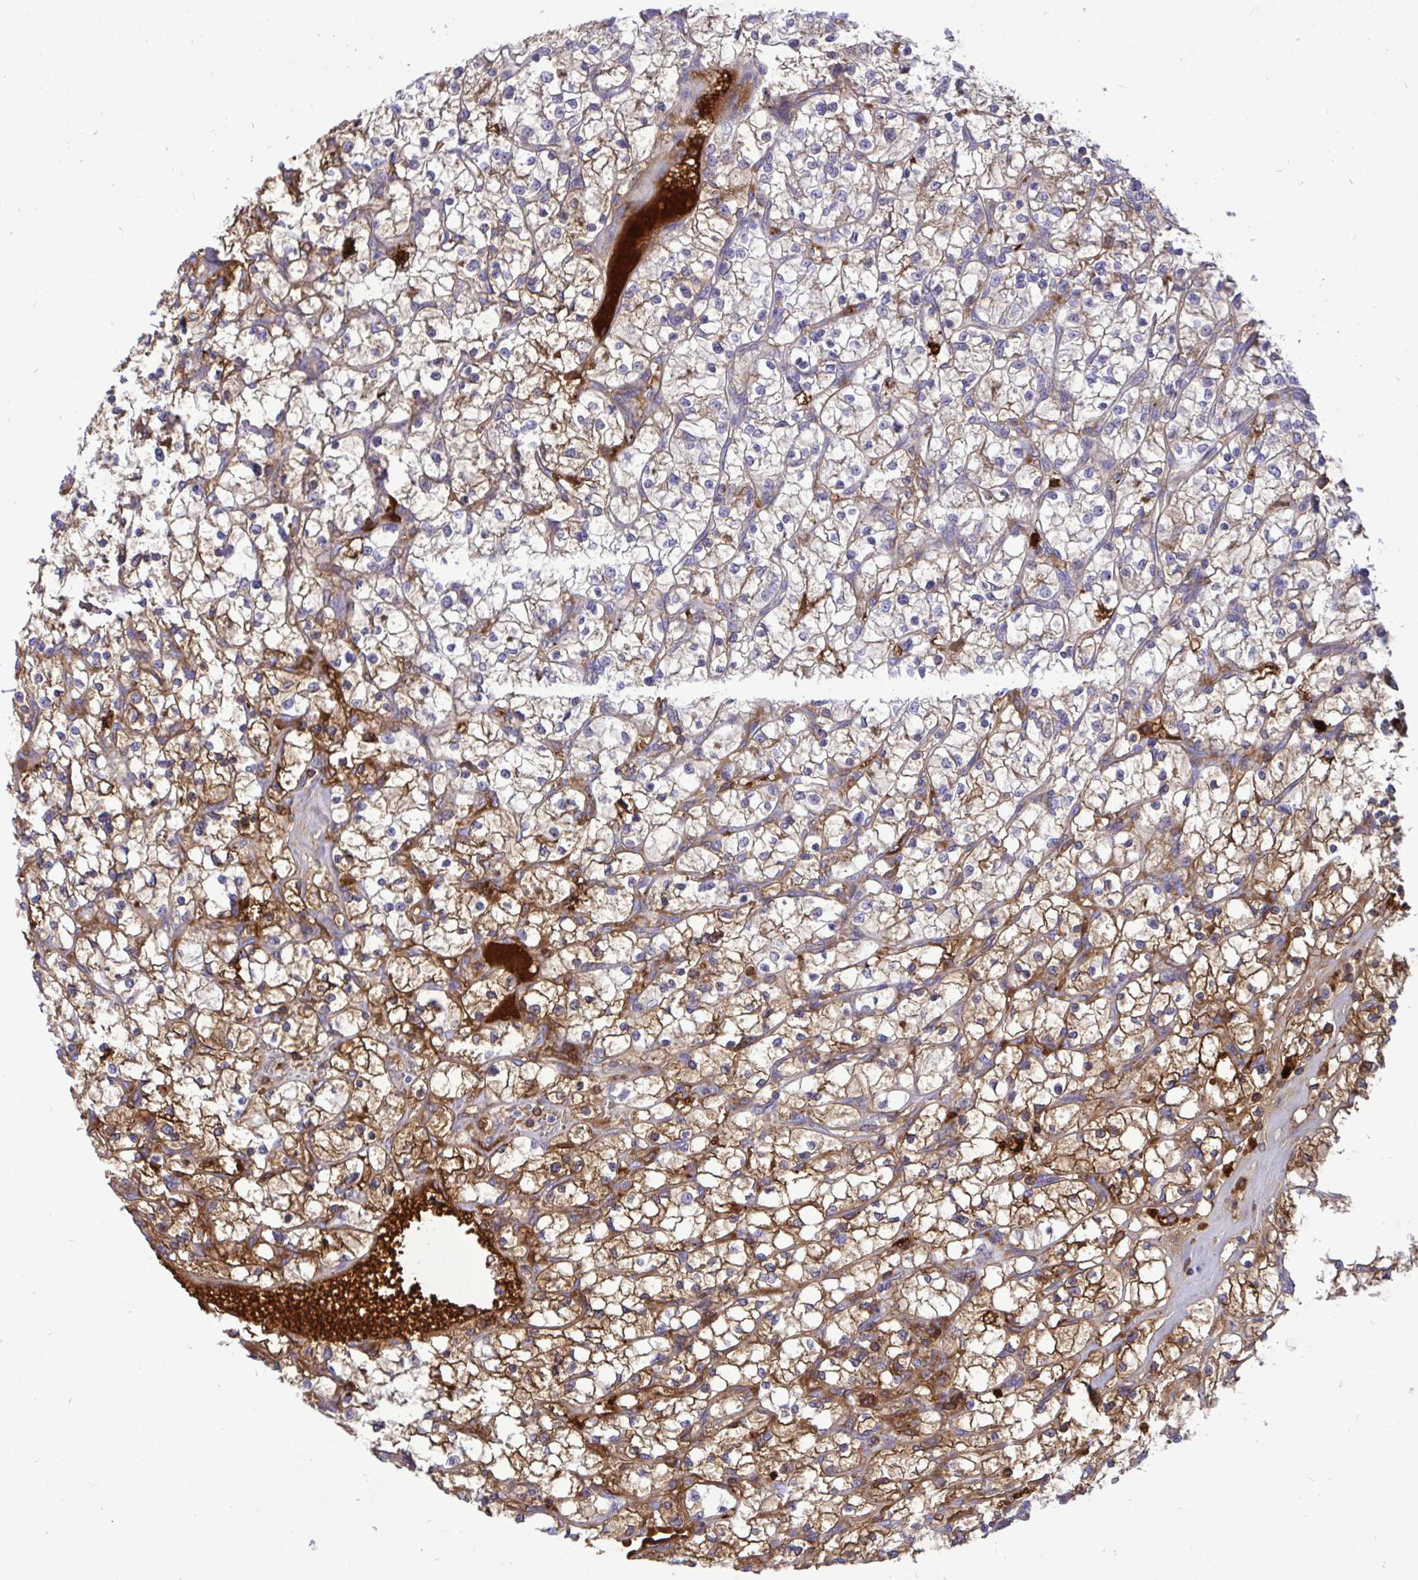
{"staining": {"intensity": "moderate", "quantity": ">75%", "location": "cytoplasmic/membranous"}, "tissue": "renal cancer", "cell_type": "Tumor cells", "image_type": "cancer", "snomed": [{"axis": "morphology", "description": "Adenocarcinoma, NOS"}, {"axis": "topography", "description": "Kidney"}], "caption": "Human adenocarcinoma (renal) stained for a protein (brown) shows moderate cytoplasmic/membranous positive positivity in approximately >75% of tumor cells.", "gene": "F2", "patient": {"sex": "female", "age": 64}}